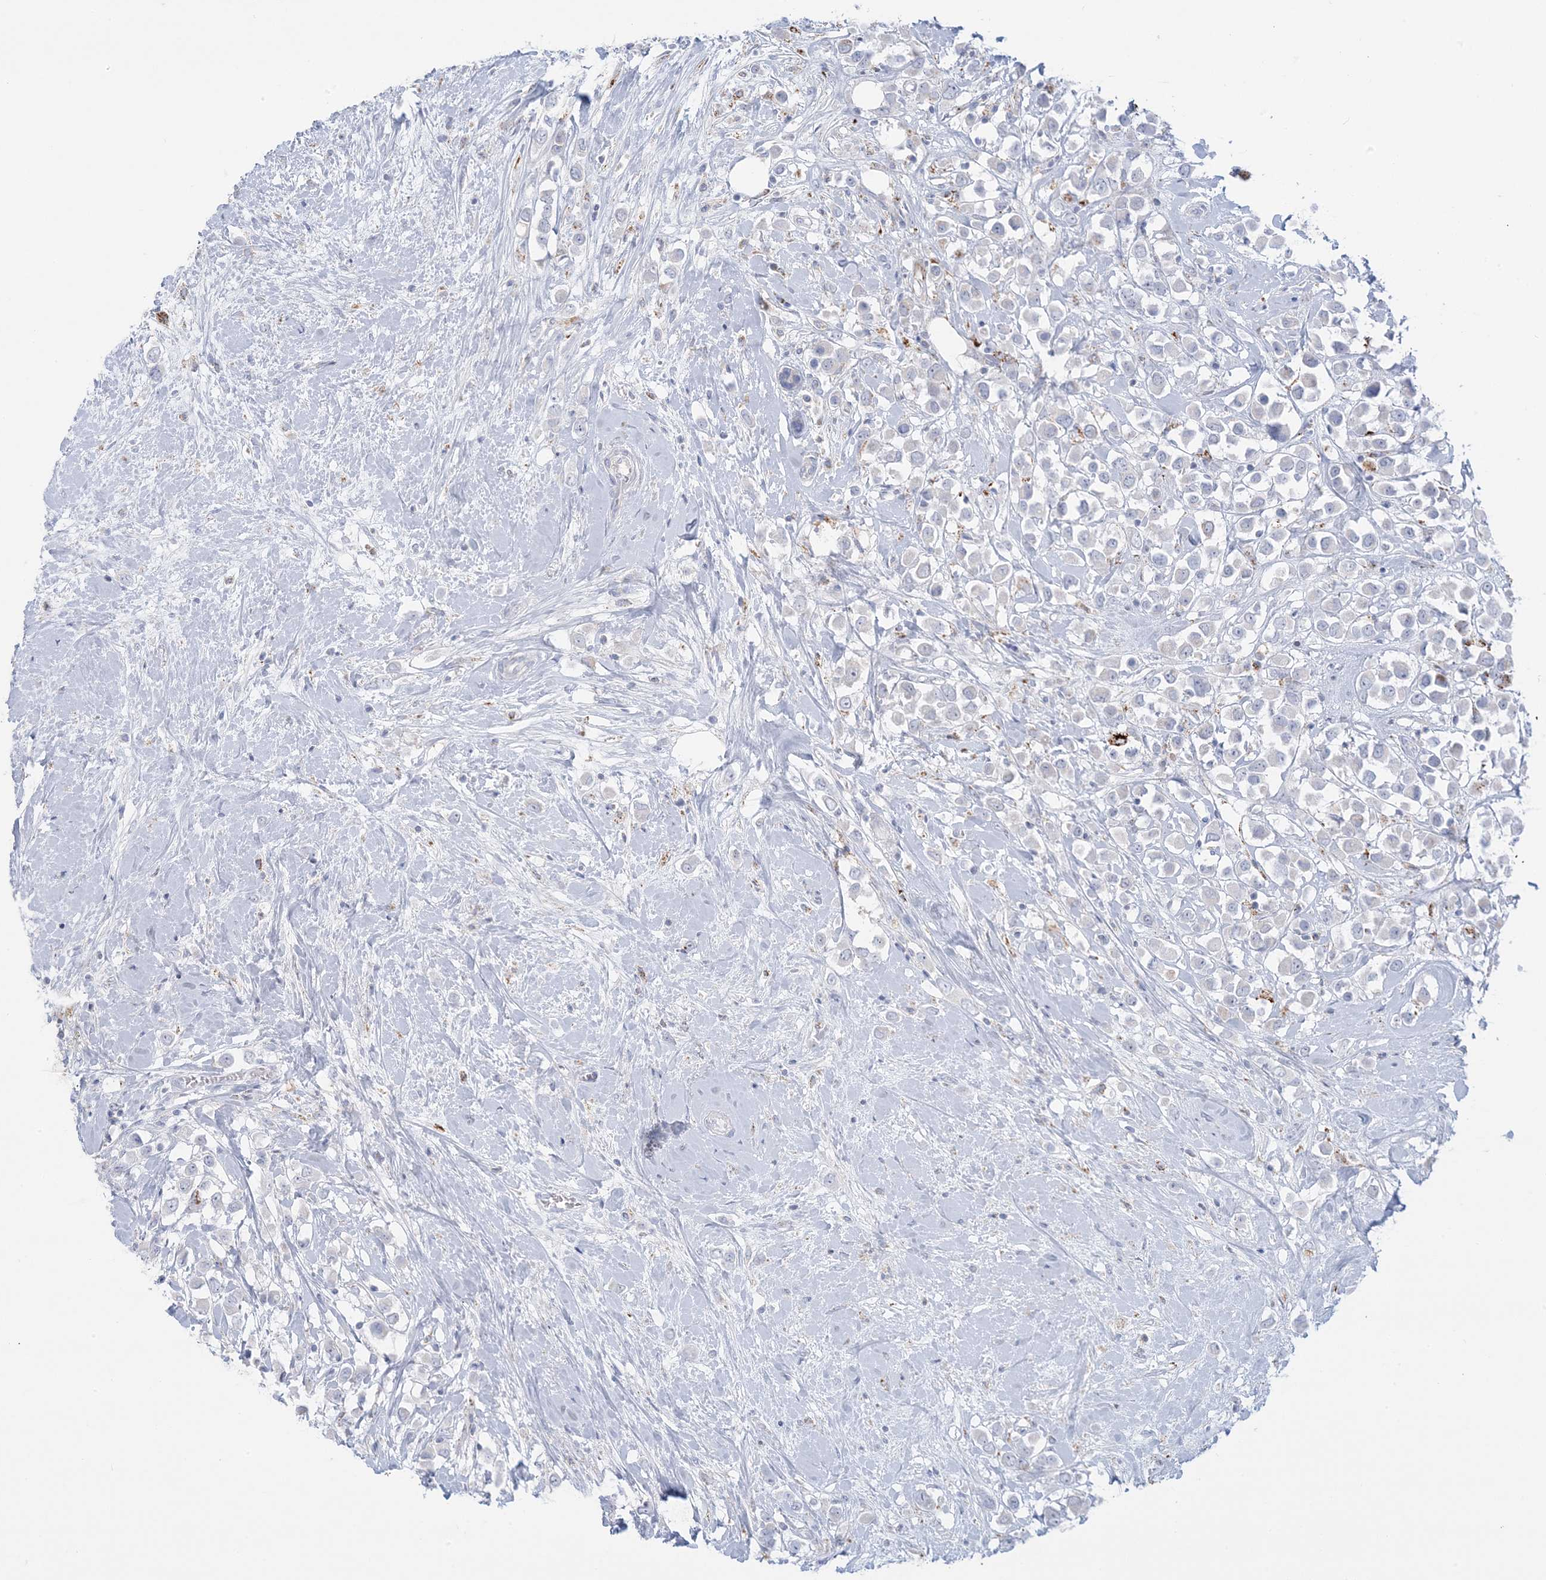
{"staining": {"intensity": "negative", "quantity": "none", "location": "none"}, "tissue": "breast cancer", "cell_type": "Tumor cells", "image_type": "cancer", "snomed": [{"axis": "morphology", "description": "Duct carcinoma"}, {"axis": "topography", "description": "Breast"}], "caption": "There is no significant positivity in tumor cells of breast infiltrating ductal carcinoma. (Immunohistochemistry, brightfield microscopy, high magnification).", "gene": "KCTD6", "patient": {"sex": "female", "age": 61}}